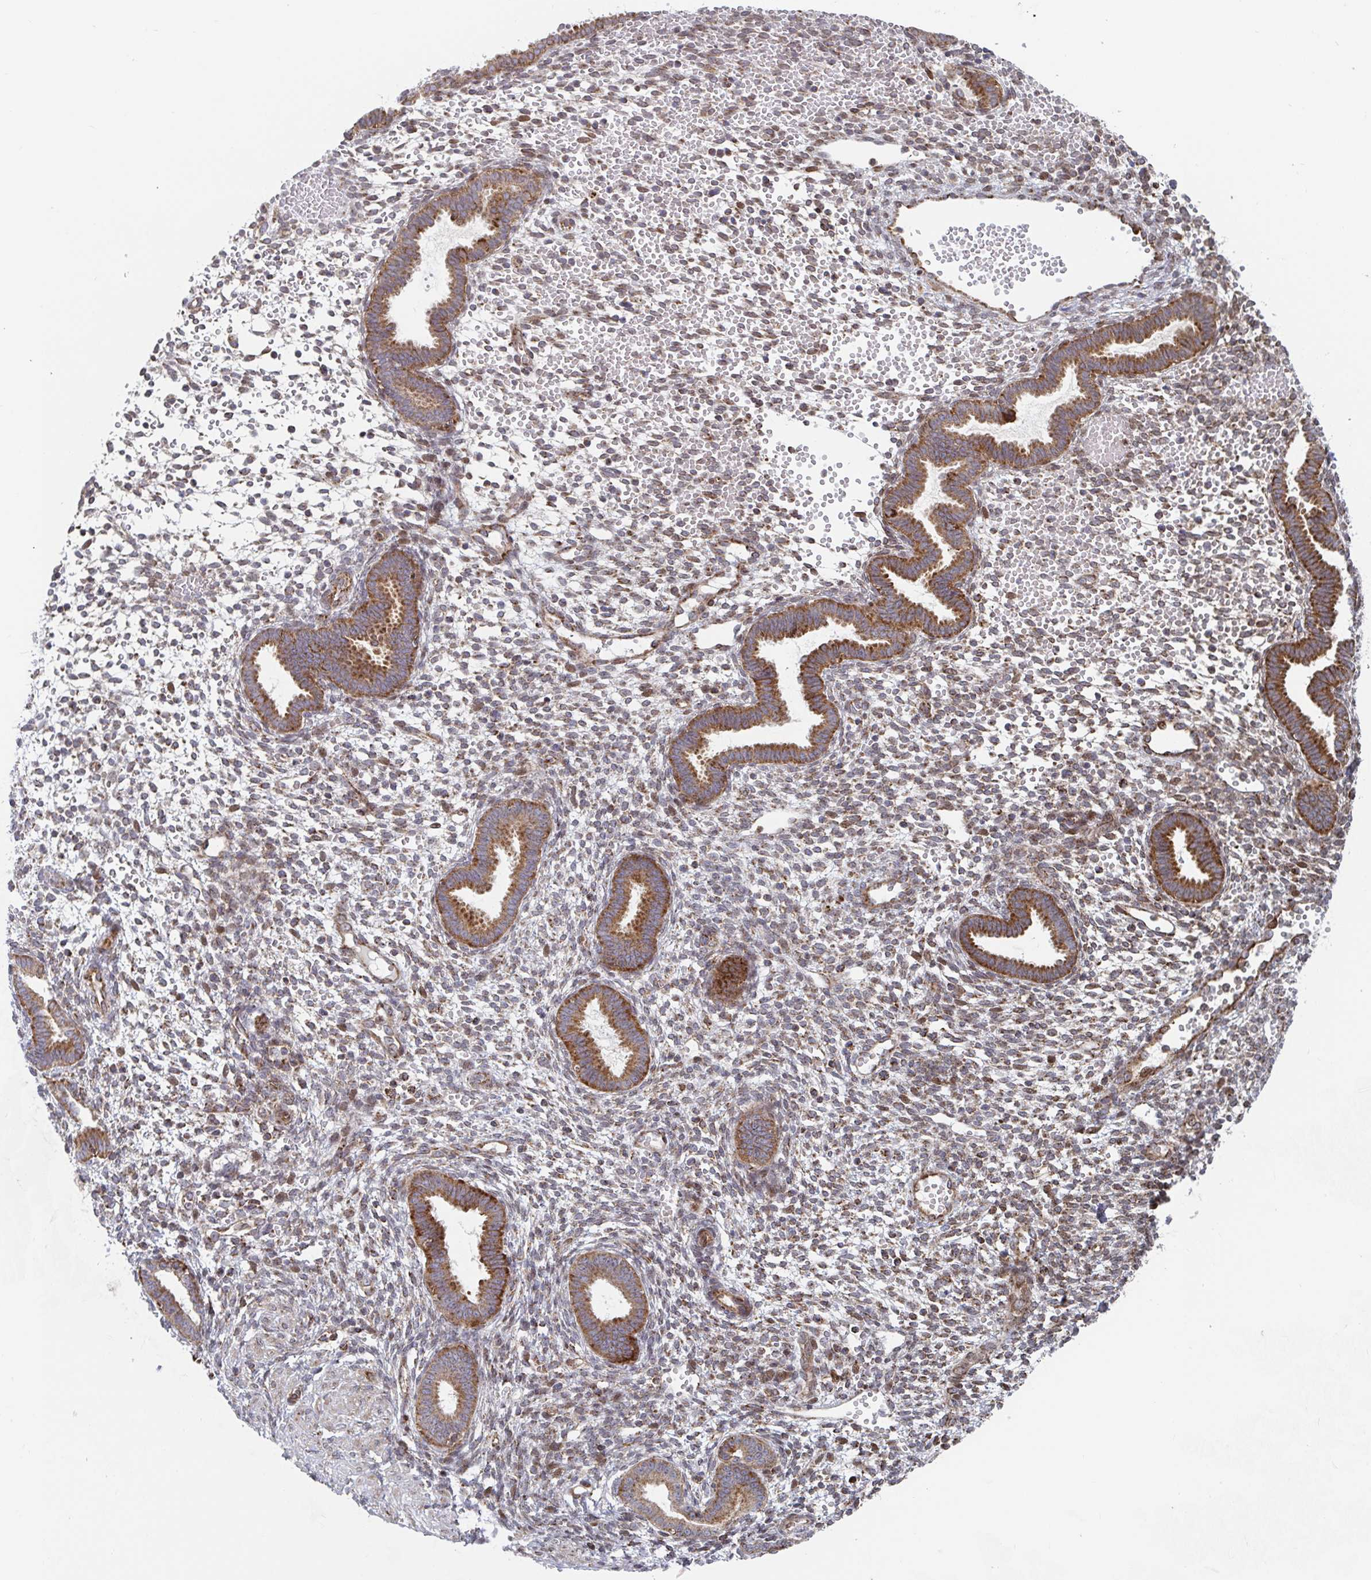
{"staining": {"intensity": "moderate", "quantity": "25%-75%", "location": "cytoplasmic/membranous"}, "tissue": "endometrium", "cell_type": "Cells in endometrial stroma", "image_type": "normal", "snomed": [{"axis": "morphology", "description": "Normal tissue, NOS"}, {"axis": "topography", "description": "Endometrium"}], "caption": "Cells in endometrial stroma display medium levels of moderate cytoplasmic/membranous staining in about 25%-75% of cells in normal endometrium. Immunohistochemistry stains the protein in brown and the nuclei are stained blue.", "gene": "STARD8", "patient": {"sex": "female", "age": 36}}